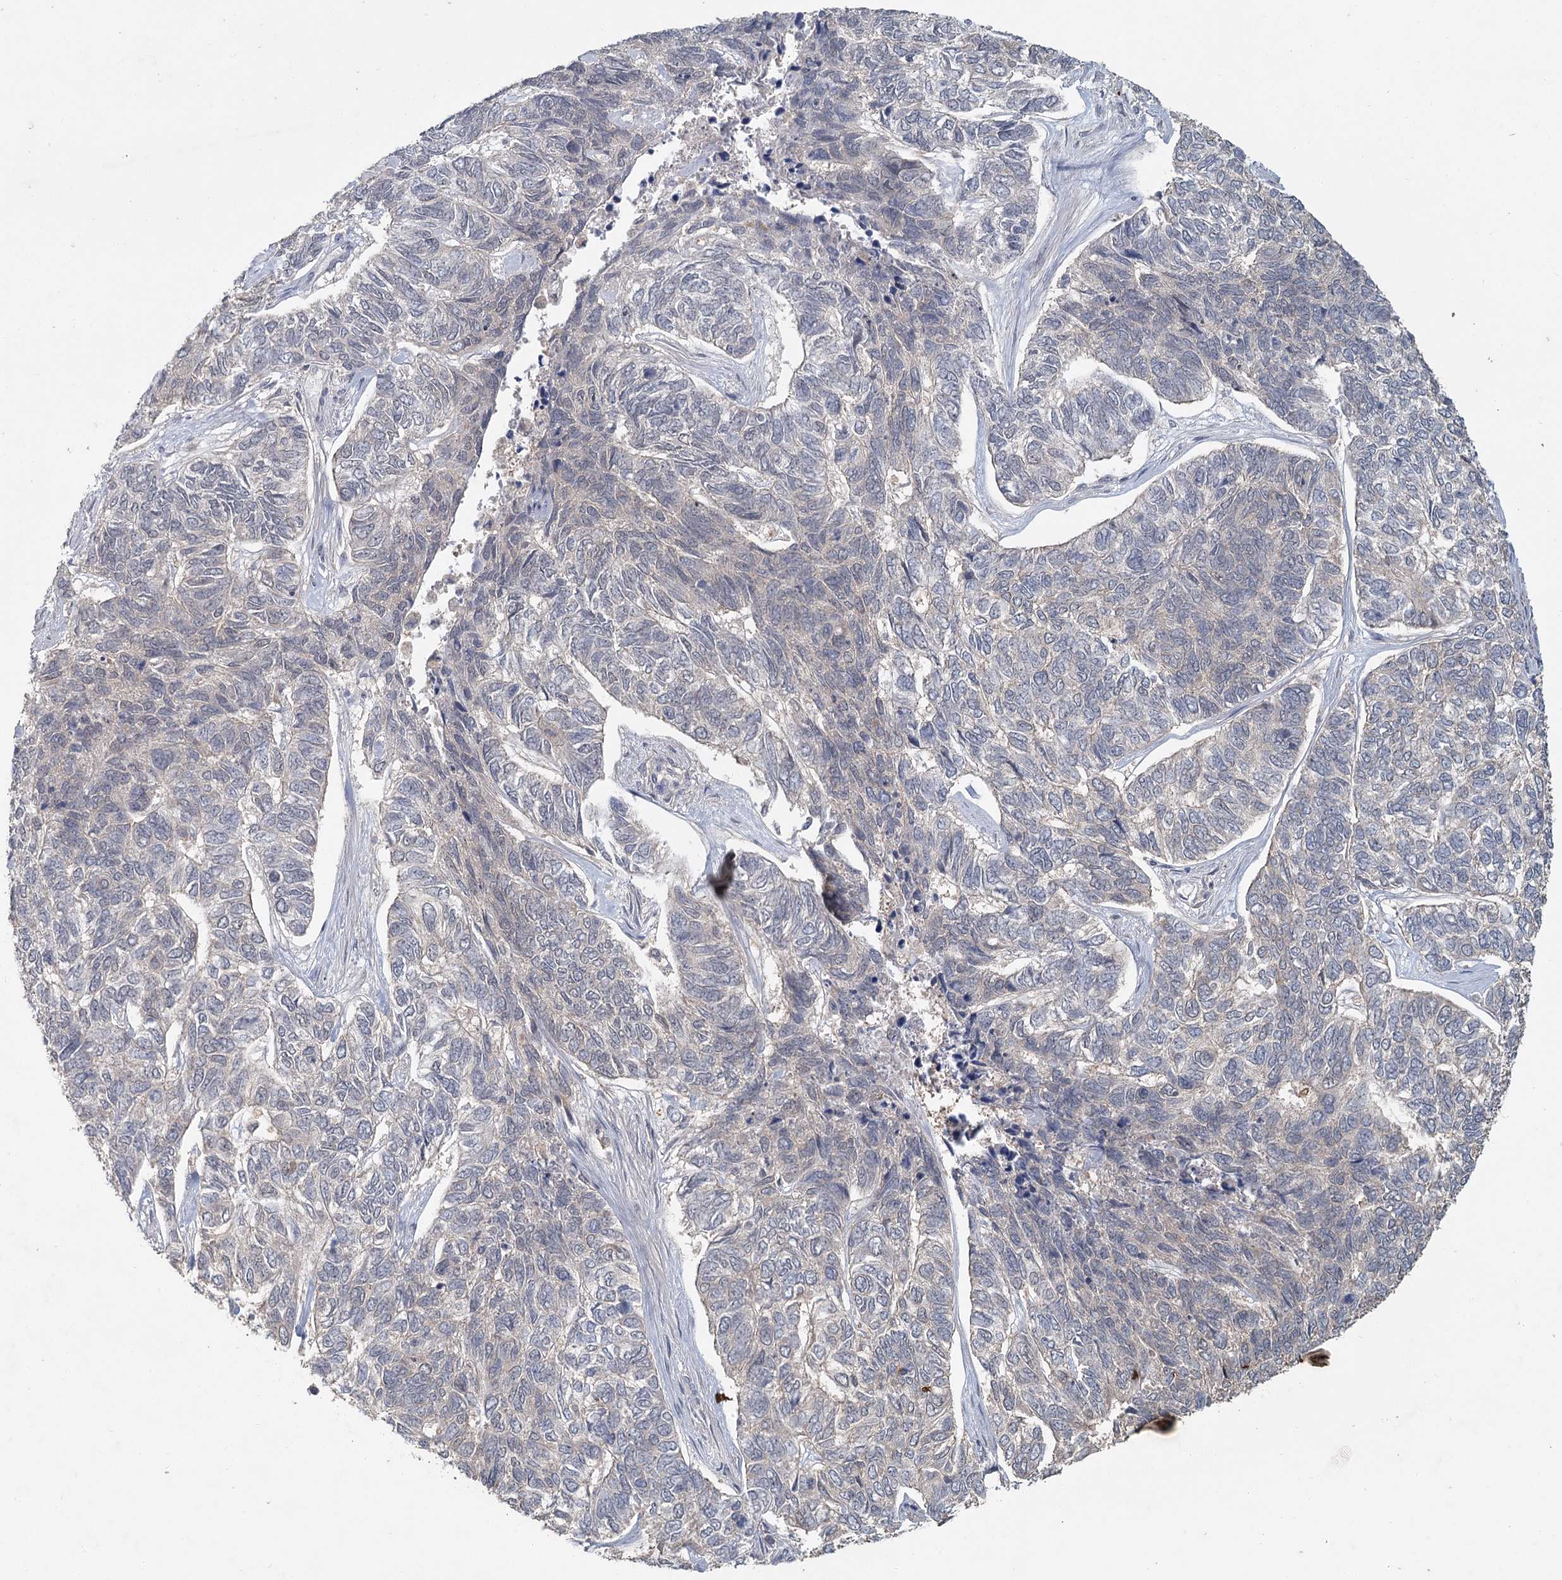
{"staining": {"intensity": "negative", "quantity": "none", "location": "none"}, "tissue": "skin cancer", "cell_type": "Tumor cells", "image_type": "cancer", "snomed": [{"axis": "morphology", "description": "Basal cell carcinoma"}, {"axis": "topography", "description": "Skin"}], "caption": "High power microscopy photomicrograph of an IHC image of basal cell carcinoma (skin), revealing no significant positivity in tumor cells.", "gene": "ADK", "patient": {"sex": "female", "age": 65}}